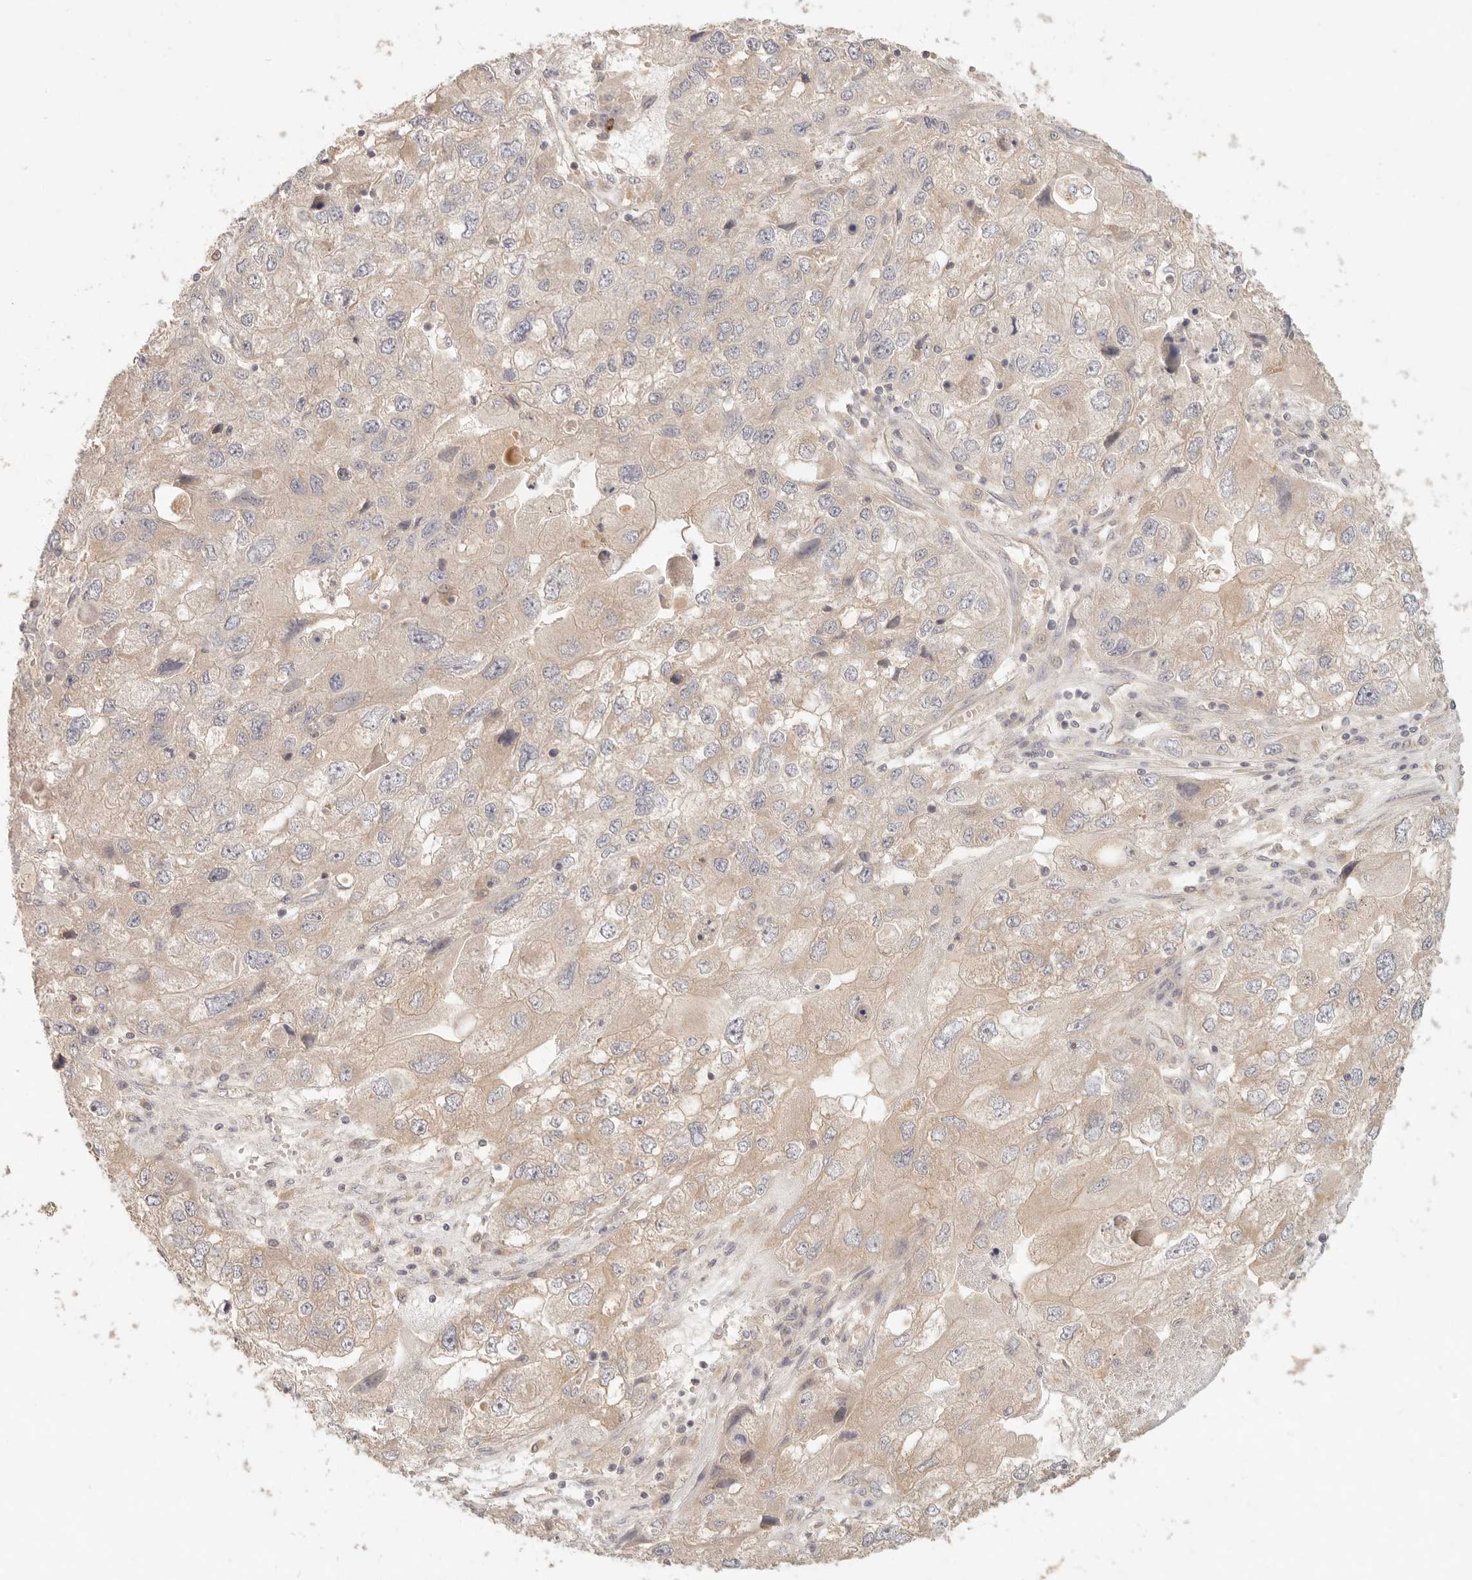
{"staining": {"intensity": "weak", "quantity": "<25%", "location": "cytoplasmic/membranous"}, "tissue": "endometrial cancer", "cell_type": "Tumor cells", "image_type": "cancer", "snomed": [{"axis": "morphology", "description": "Adenocarcinoma, NOS"}, {"axis": "topography", "description": "Endometrium"}], "caption": "High magnification brightfield microscopy of endometrial cancer (adenocarcinoma) stained with DAB (brown) and counterstained with hematoxylin (blue): tumor cells show no significant expression. (Brightfield microscopy of DAB (3,3'-diaminobenzidine) IHC at high magnification).", "gene": "PPP1R3B", "patient": {"sex": "female", "age": 49}}